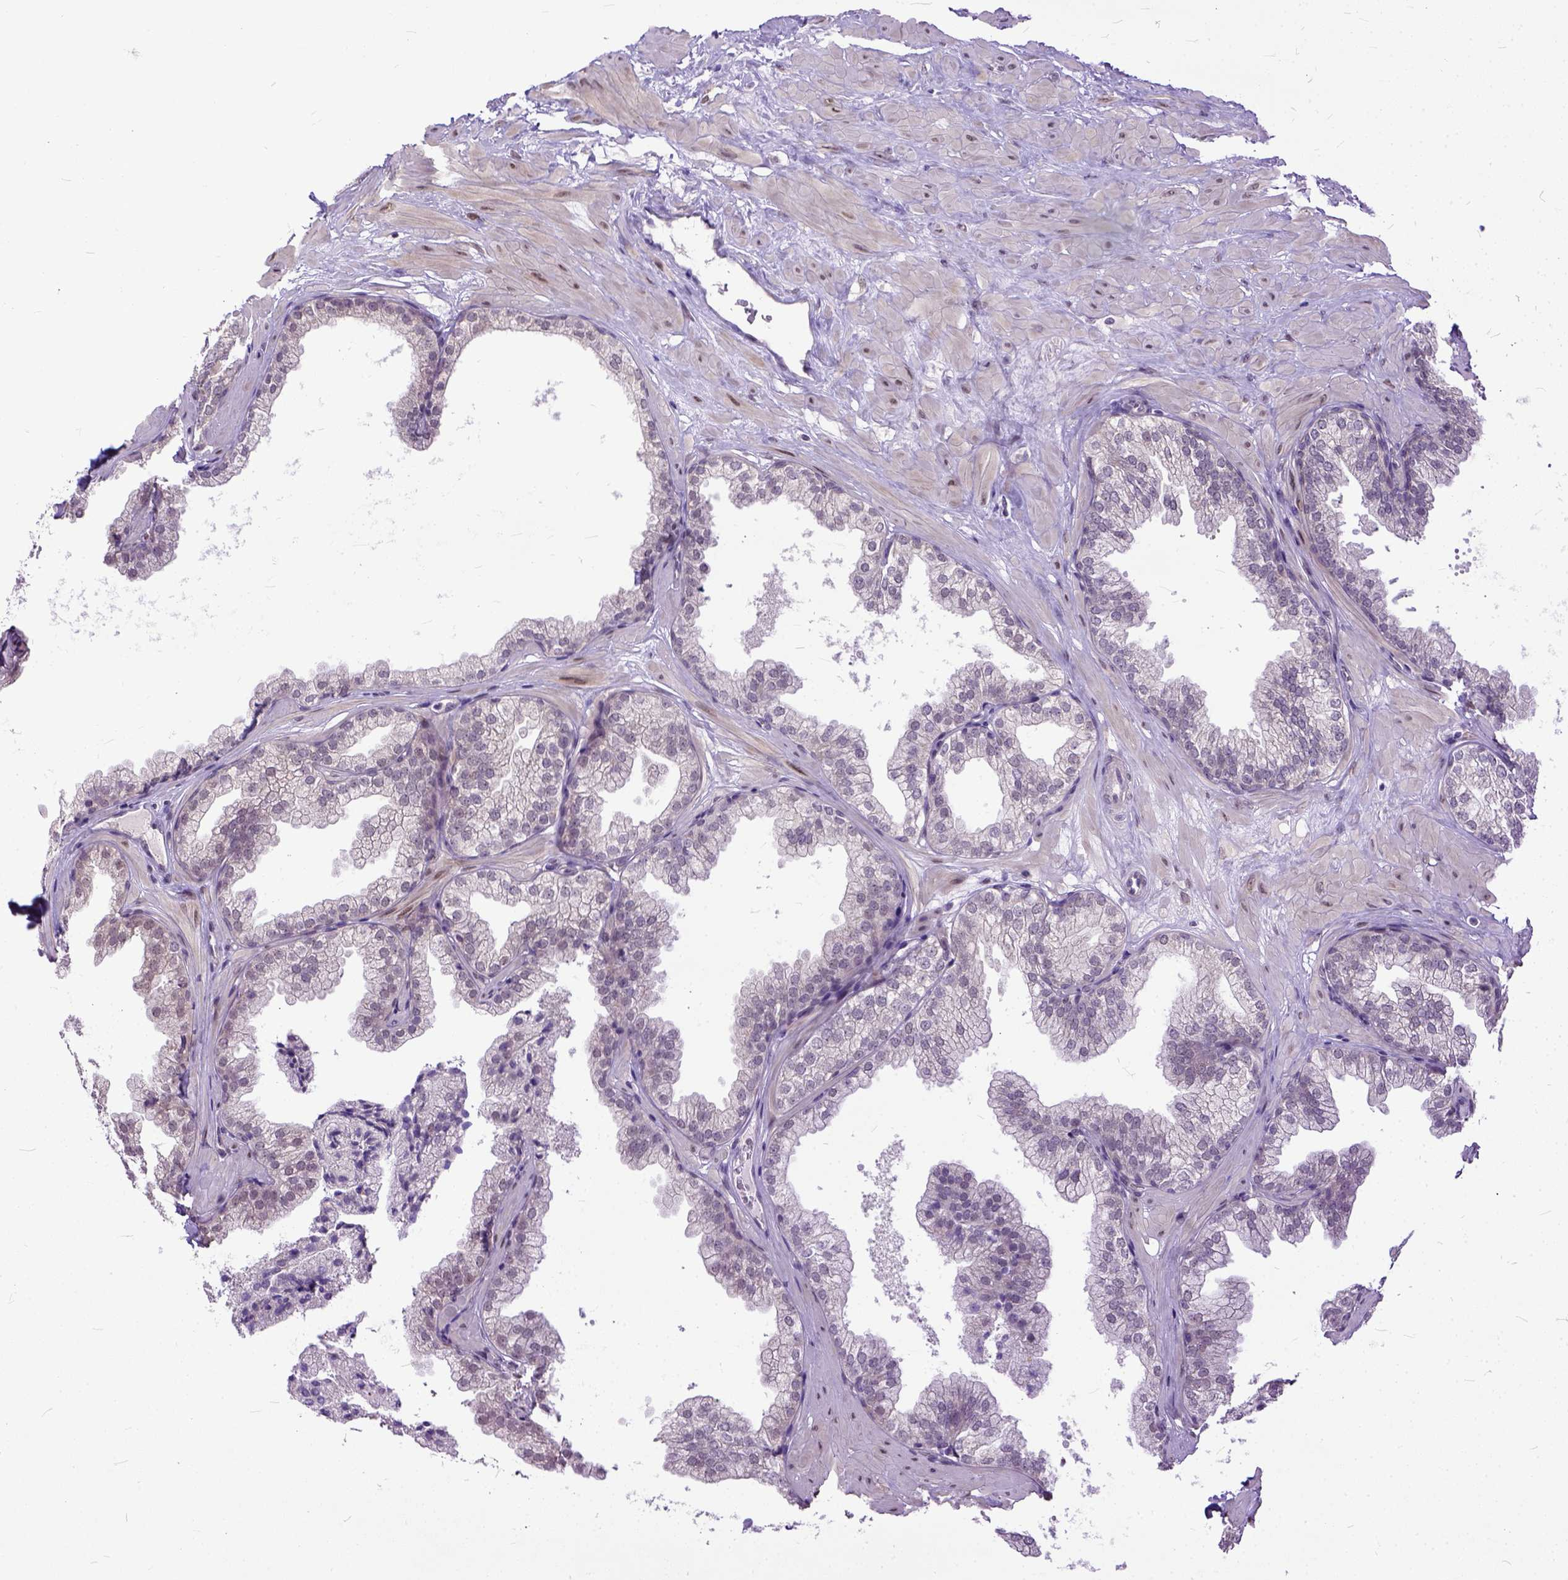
{"staining": {"intensity": "negative", "quantity": "none", "location": "none"}, "tissue": "prostate", "cell_type": "Glandular cells", "image_type": "normal", "snomed": [{"axis": "morphology", "description": "Normal tissue, NOS"}, {"axis": "topography", "description": "Prostate"}], "caption": "Immunohistochemistry (IHC) of unremarkable prostate displays no expression in glandular cells. The staining is performed using DAB (3,3'-diaminobenzidine) brown chromogen with nuclei counter-stained in using hematoxylin.", "gene": "TCEAL7", "patient": {"sex": "male", "age": 37}}